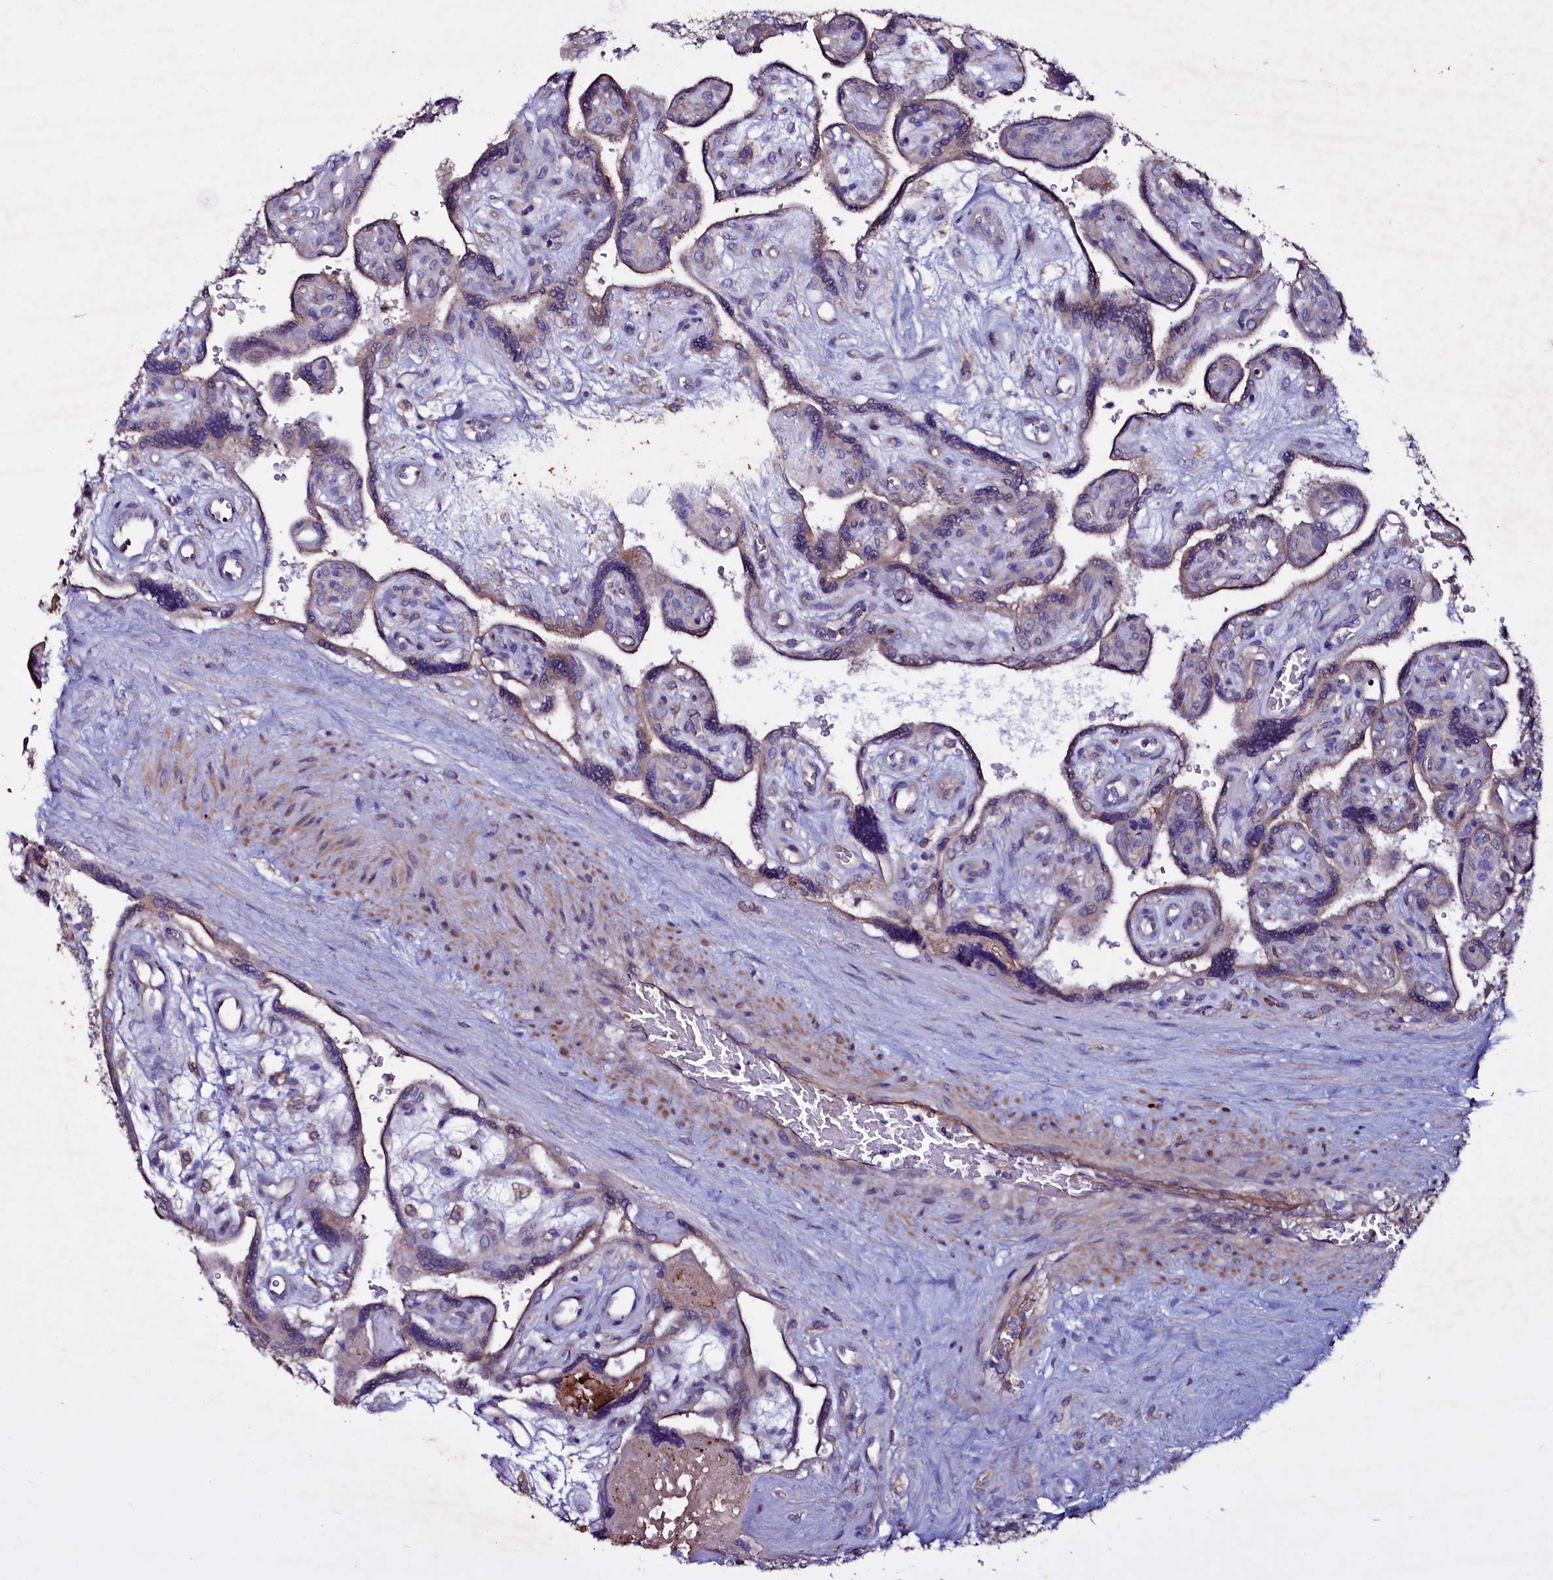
{"staining": {"intensity": "weak", "quantity": "<25%", "location": "cytoplasmic/membranous"}, "tissue": "placenta", "cell_type": "Decidual cells", "image_type": "normal", "snomed": [{"axis": "morphology", "description": "Normal tissue, NOS"}, {"axis": "topography", "description": "Placenta"}], "caption": "DAB (3,3'-diaminobenzidine) immunohistochemical staining of unremarkable placenta shows no significant positivity in decidual cells. (Brightfield microscopy of DAB immunohistochemistry at high magnification).", "gene": "SELENOT", "patient": {"sex": "female", "age": 39}}